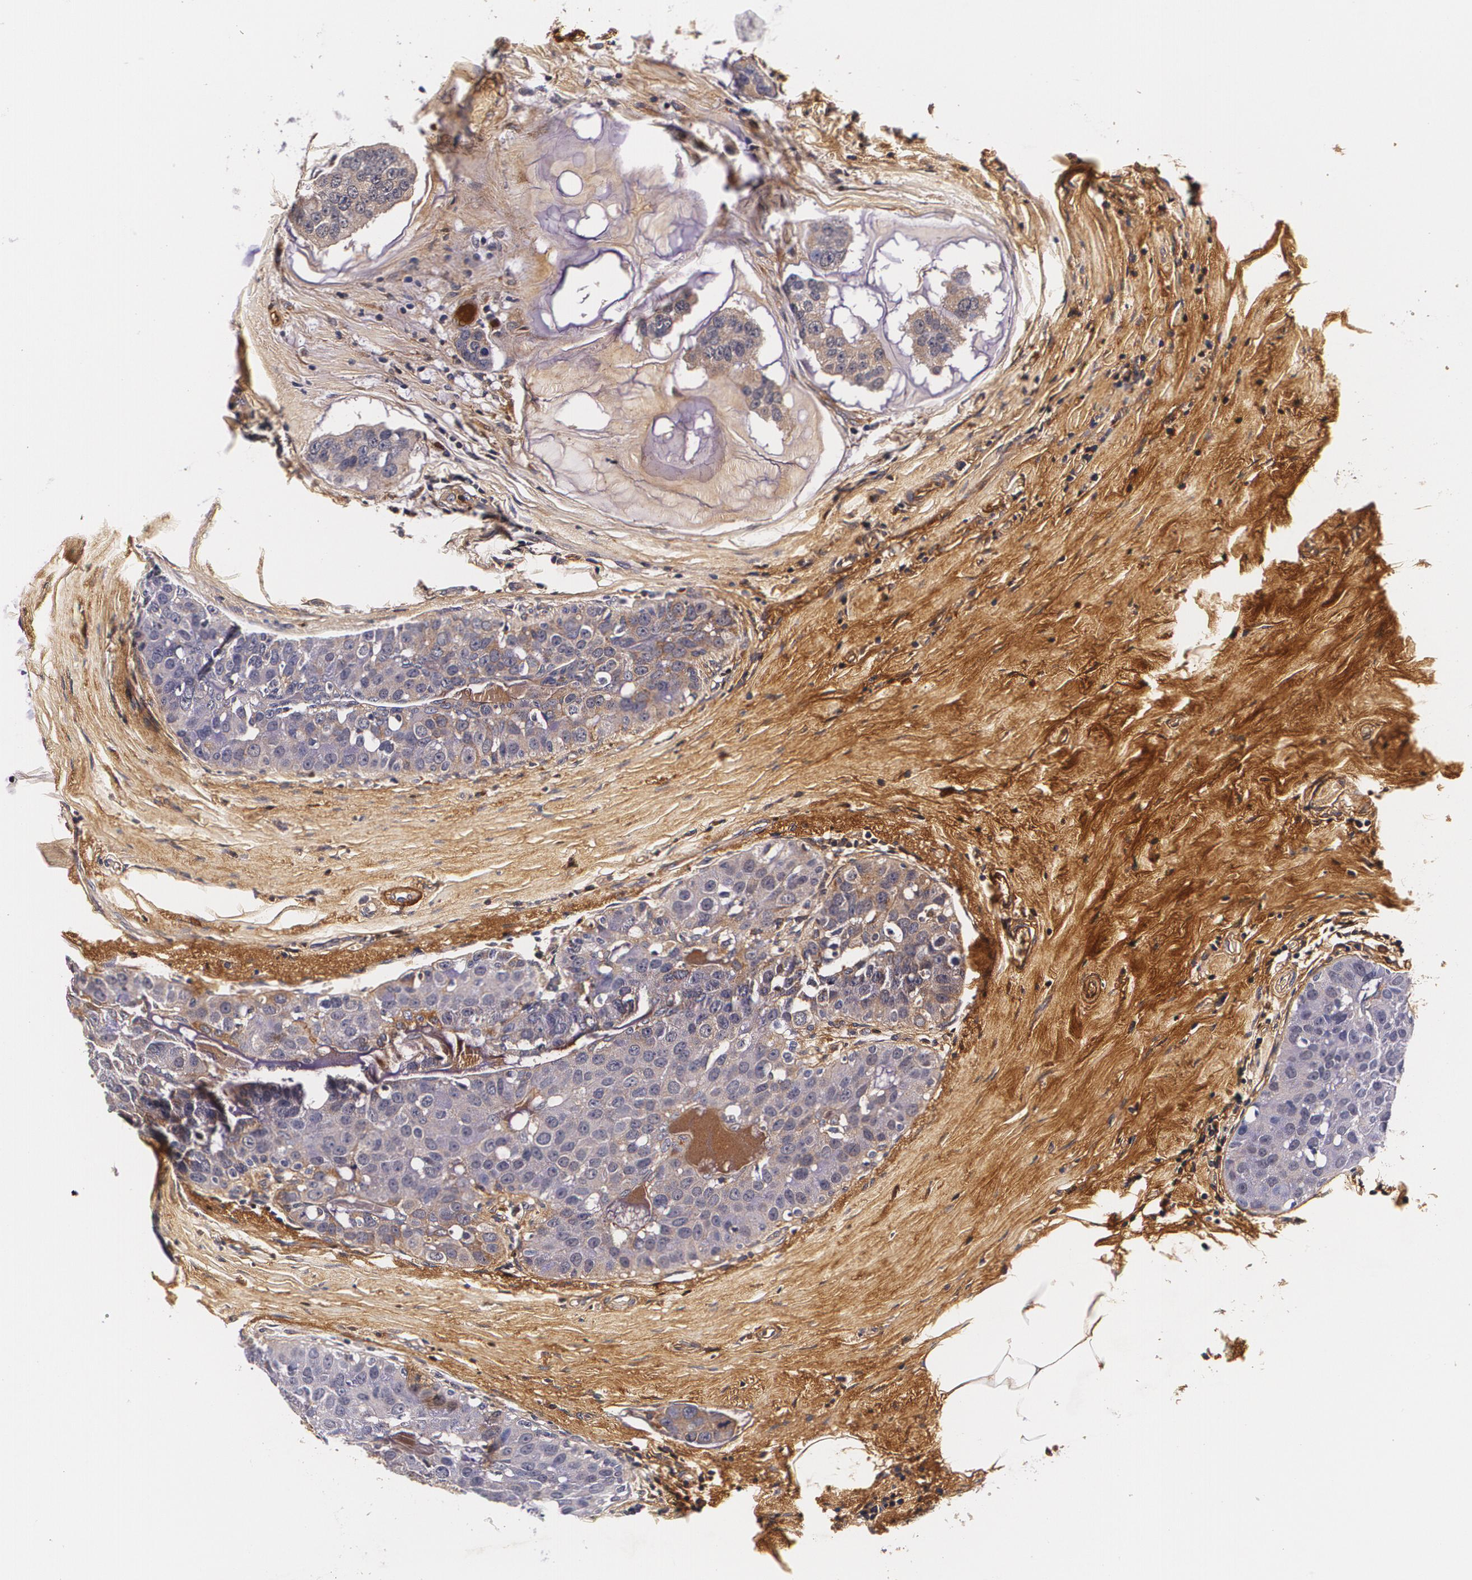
{"staining": {"intensity": "weak", "quantity": "<25%", "location": "cytoplasmic/membranous"}, "tissue": "breast cancer", "cell_type": "Tumor cells", "image_type": "cancer", "snomed": [{"axis": "morphology", "description": "Normal tissue, NOS"}, {"axis": "morphology", "description": "Duct carcinoma"}, {"axis": "topography", "description": "Breast"}], "caption": "Tumor cells are negative for protein expression in human intraductal carcinoma (breast).", "gene": "TTR", "patient": {"sex": "female", "age": 50}}